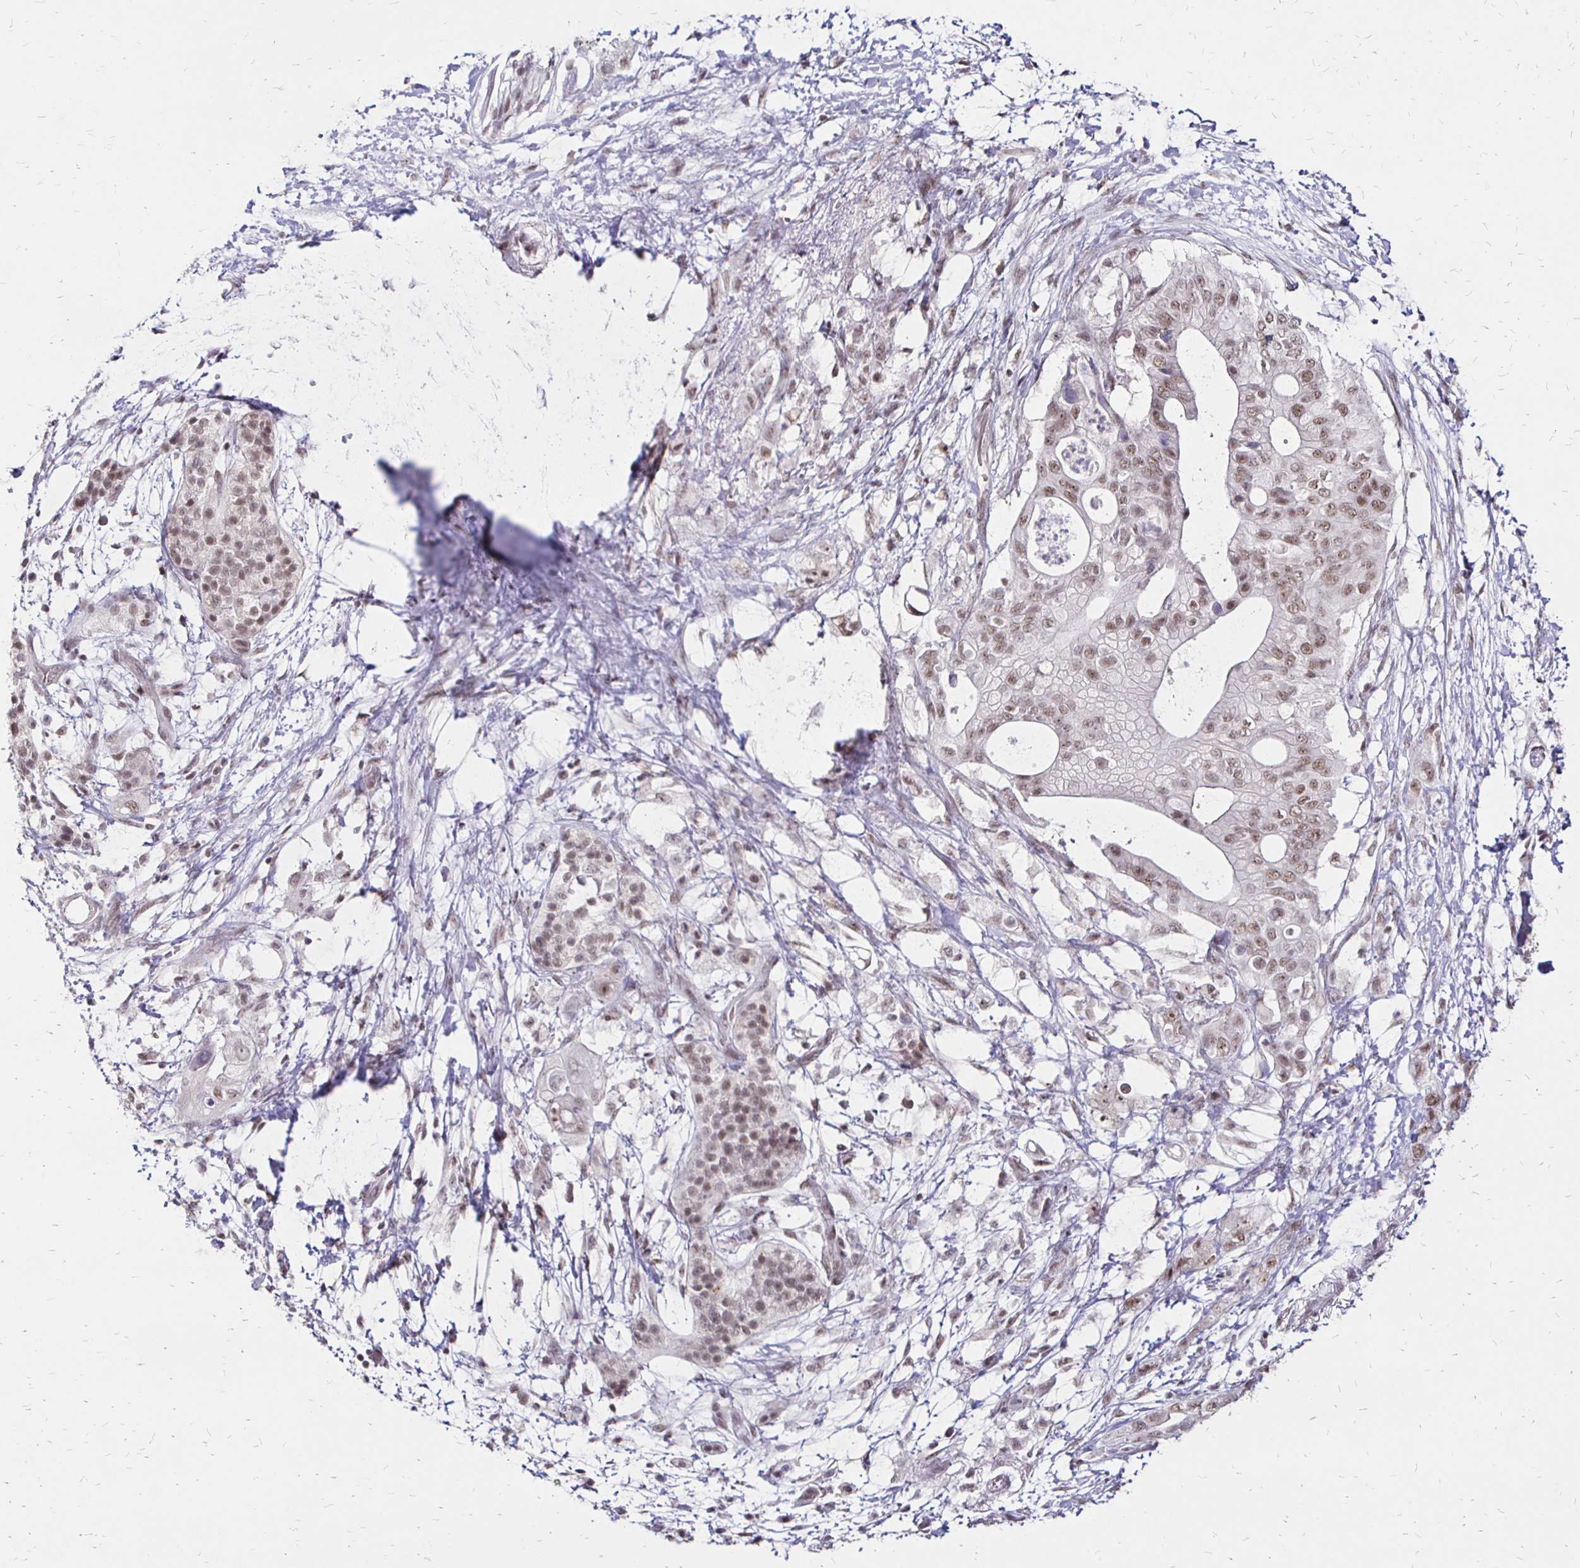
{"staining": {"intensity": "moderate", "quantity": ">75%", "location": "nuclear"}, "tissue": "pancreatic cancer", "cell_type": "Tumor cells", "image_type": "cancer", "snomed": [{"axis": "morphology", "description": "Adenocarcinoma, NOS"}, {"axis": "topography", "description": "Pancreas"}], "caption": "Immunohistochemical staining of human pancreatic cancer (adenocarcinoma) displays medium levels of moderate nuclear protein positivity in approximately >75% of tumor cells.", "gene": "SIN3A", "patient": {"sex": "female", "age": 72}}